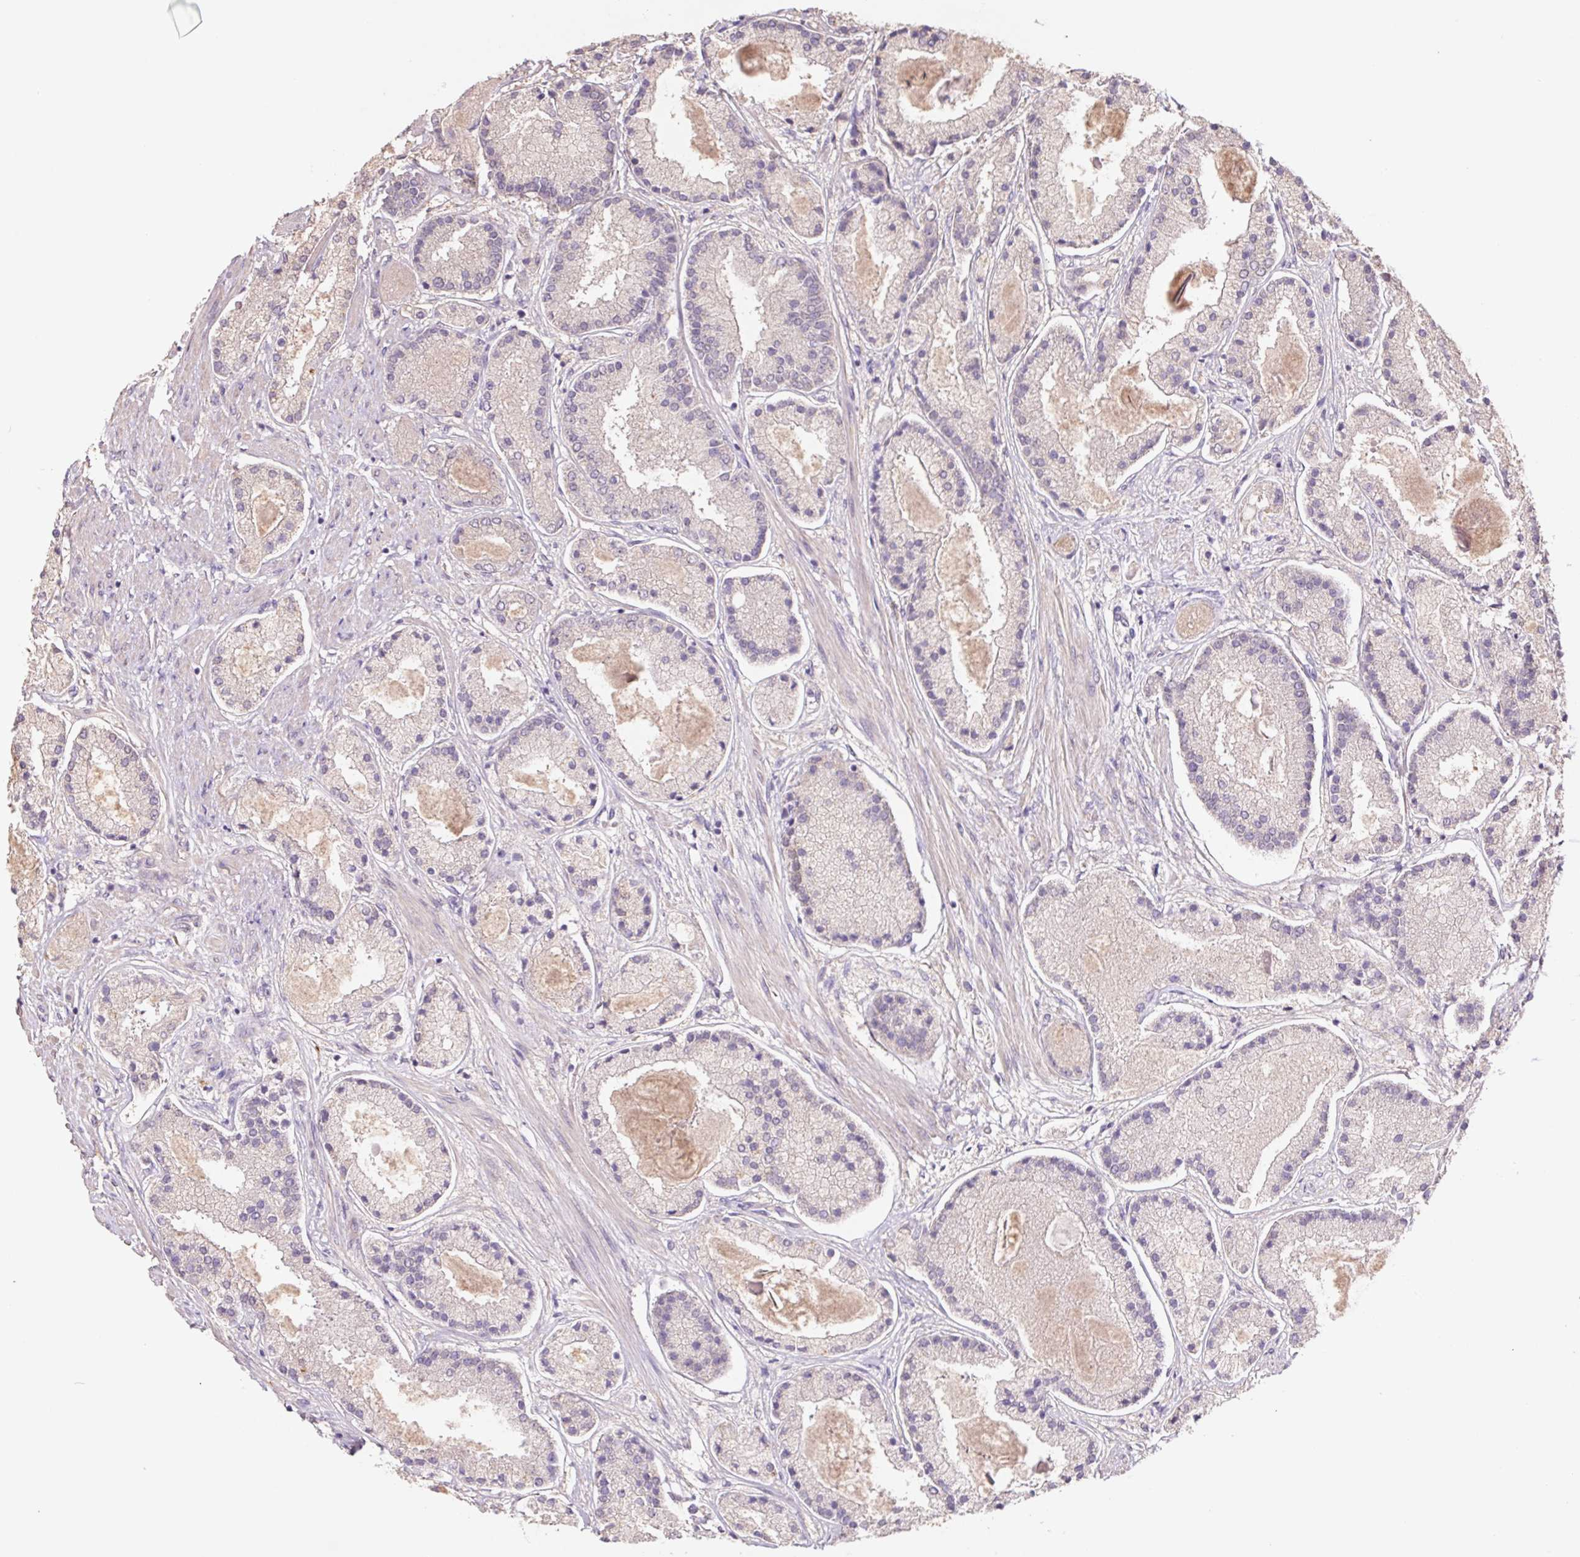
{"staining": {"intensity": "weak", "quantity": ">75%", "location": "cytoplasmic/membranous"}, "tissue": "prostate cancer", "cell_type": "Tumor cells", "image_type": "cancer", "snomed": [{"axis": "morphology", "description": "Adenocarcinoma, High grade"}, {"axis": "topography", "description": "Prostate"}], "caption": "Immunohistochemical staining of human prostate adenocarcinoma (high-grade) reveals weak cytoplasmic/membranous protein expression in approximately >75% of tumor cells.", "gene": "GRM2", "patient": {"sex": "male", "age": 67}}